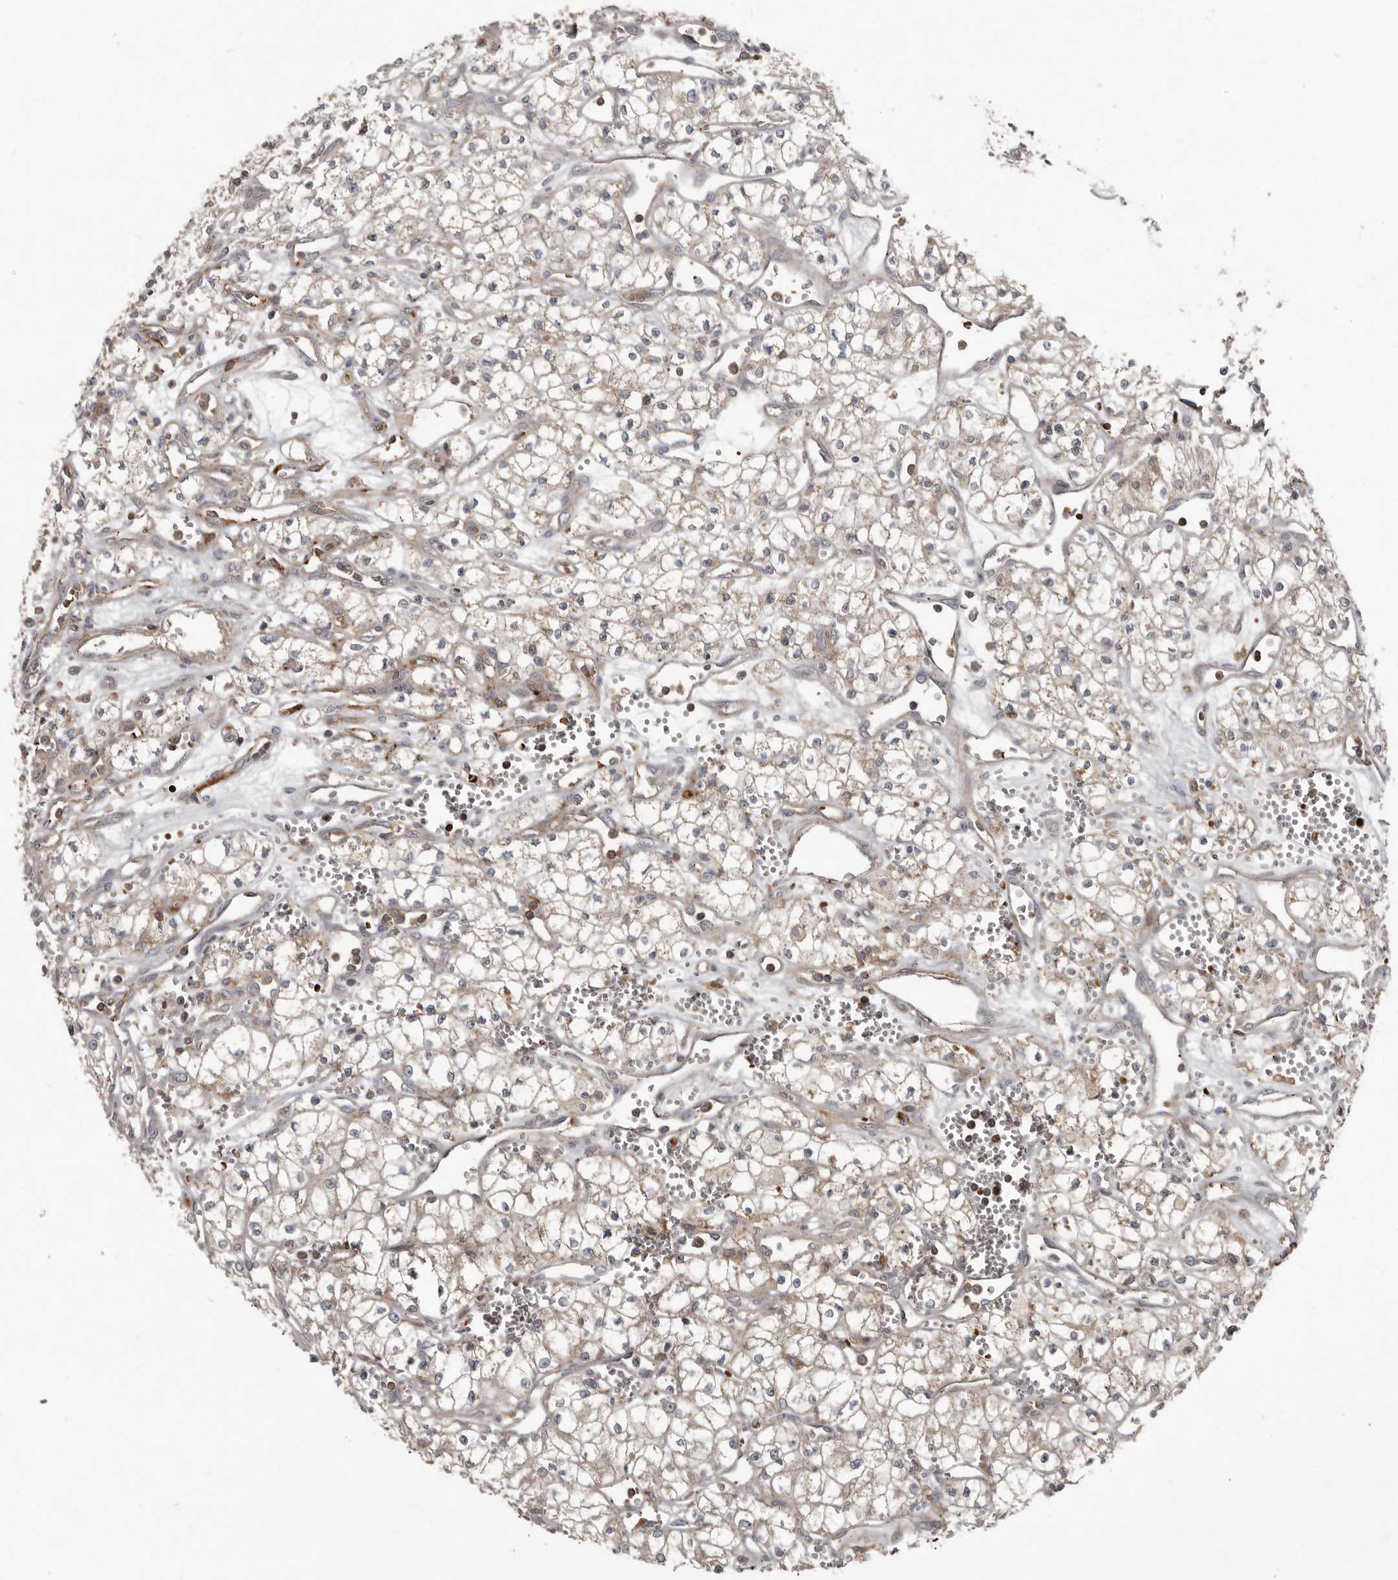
{"staining": {"intensity": "weak", "quantity": "<25%", "location": "cytoplasmic/membranous"}, "tissue": "renal cancer", "cell_type": "Tumor cells", "image_type": "cancer", "snomed": [{"axis": "morphology", "description": "Adenocarcinoma, NOS"}, {"axis": "topography", "description": "Kidney"}], "caption": "Immunohistochemistry (IHC) photomicrograph of neoplastic tissue: renal cancer stained with DAB displays no significant protein positivity in tumor cells.", "gene": "FBXO31", "patient": {"sex": "male", "age": 59}}